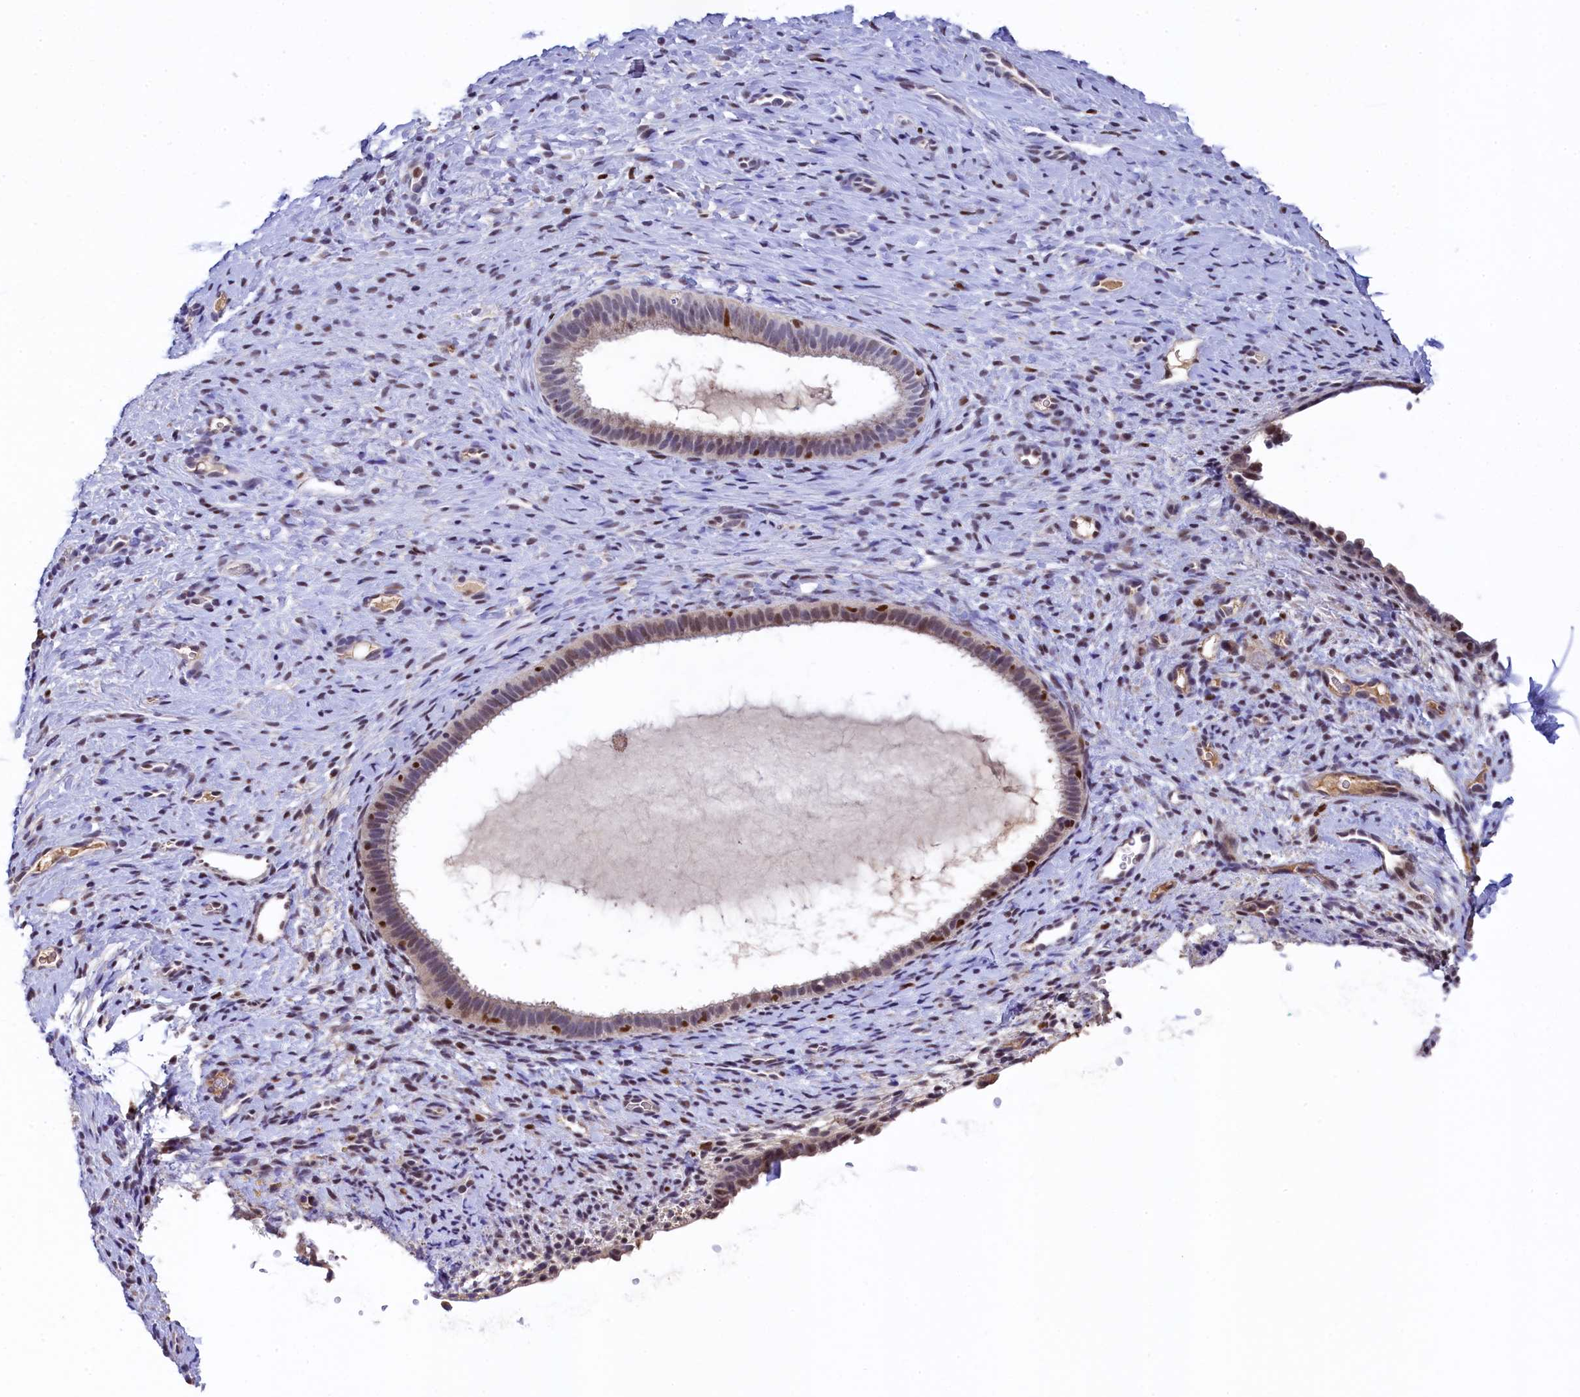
{"staining": {"intensity": "negative", "quantity": "none", "location": "none"}, "tissue": "endometrium", "cell_type": "Cells in endometrial stroma", "image_type": "normal", "snomed": [{"axis": "morphology", "description": "Normal tissue, NOS"}, {"axis": "topography", "description": "Endometrium"}], "caption": "Human endometrium stained for a protein using immunohistochemistry (IHC) exhibits no staining in cells in endometrial stroma.", "gene": "HECTD4", "patient": {"sex": "female", "age": 65}}